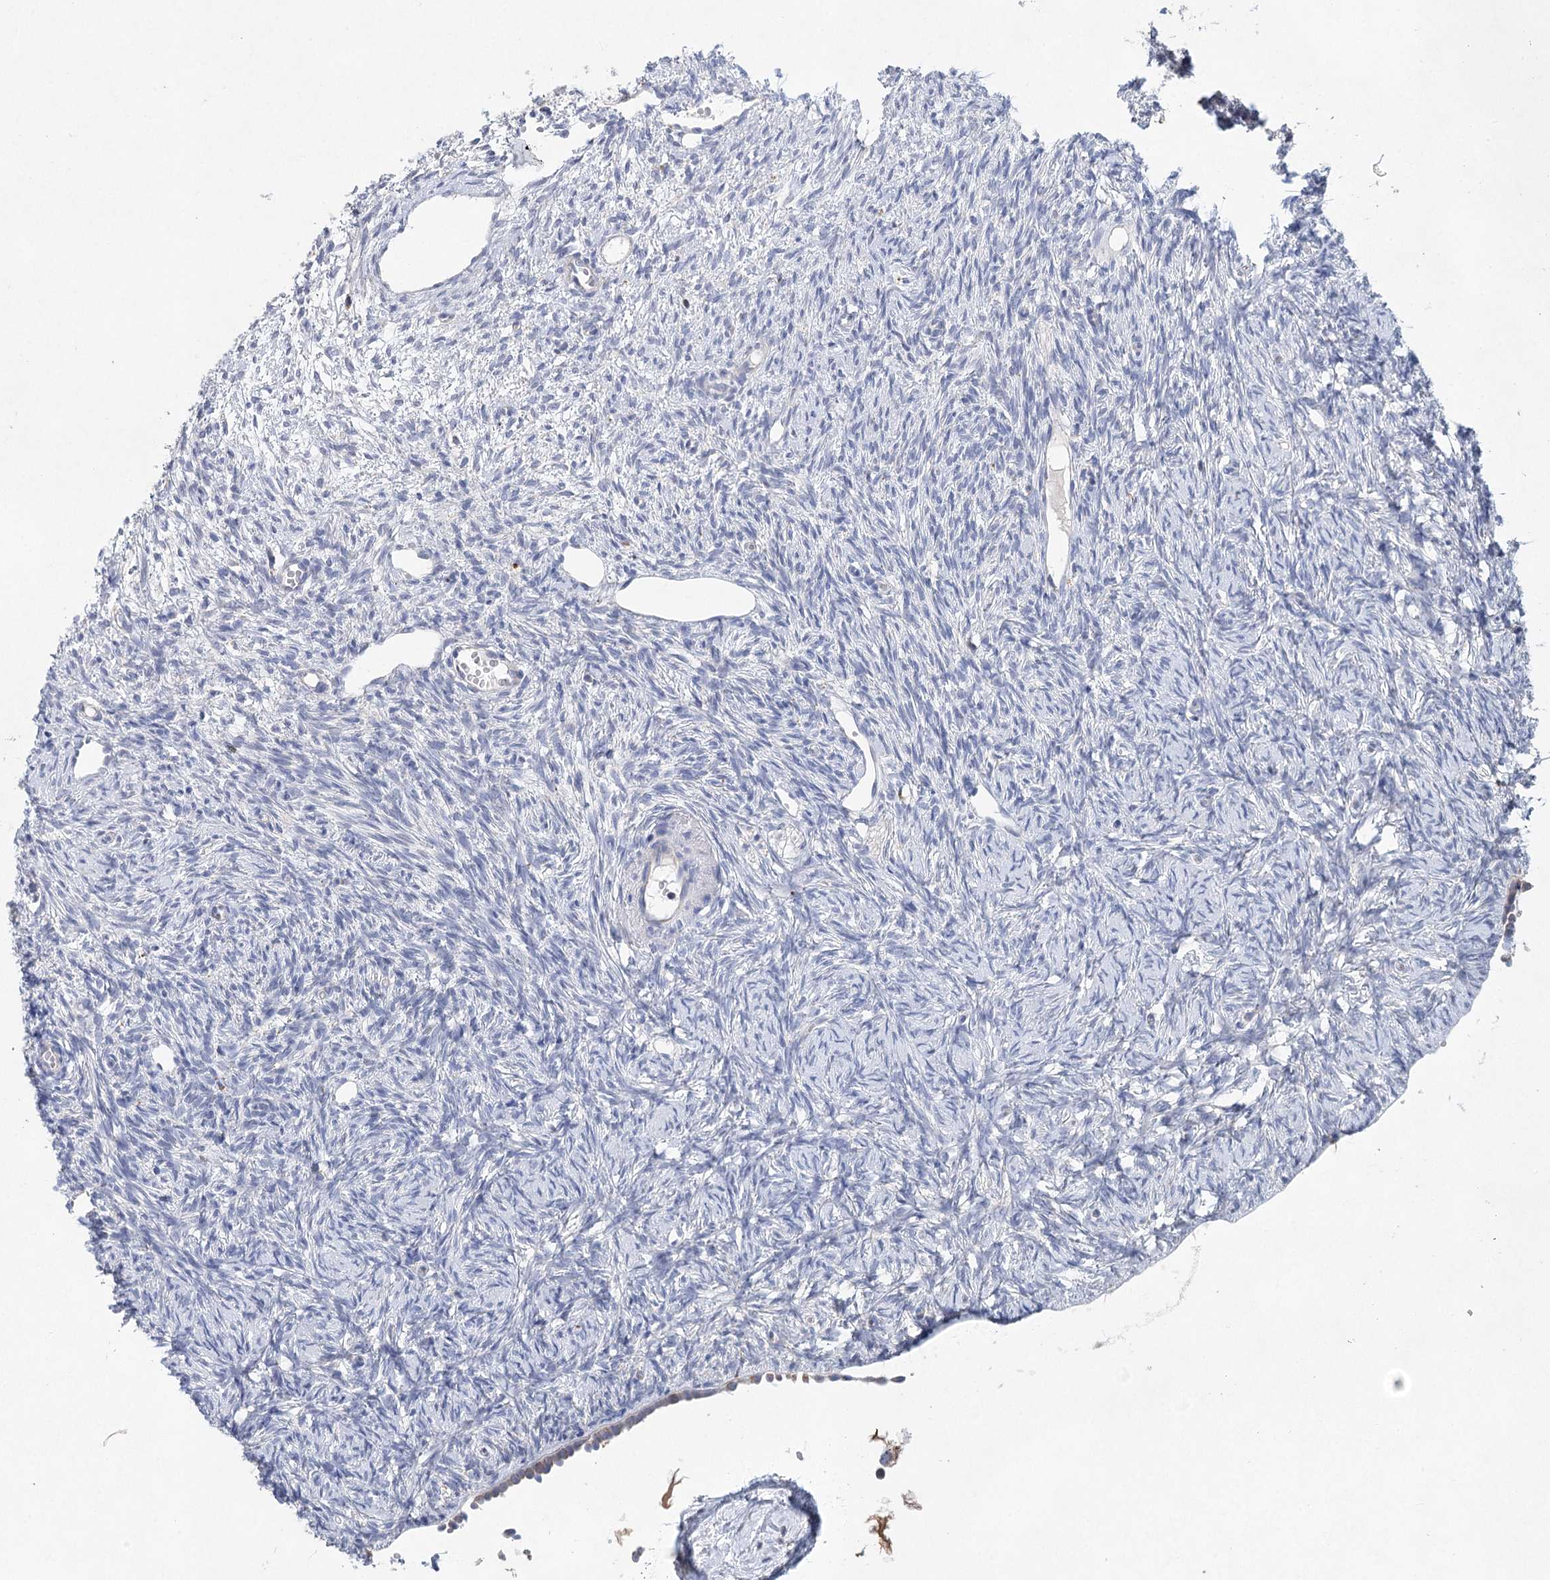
{"staining": {"intensity": "negative", "quantity": "none", "location": "none"}, "tissue": "ovary", "cell_type": "Ovarian stroma cells", "image_type": "normal", "snomed": [{"axis": "morphology", "description": "Normal tissue, NOS"}, {"axis": "topography", "description": "Ovary"}], "caption": "Immunohistochemical staining of unremarkable ovary shows no significant expression in ovarian stroma cells.", "gene": "XPO6", "patient": {"sex": "female", "age": 51}}